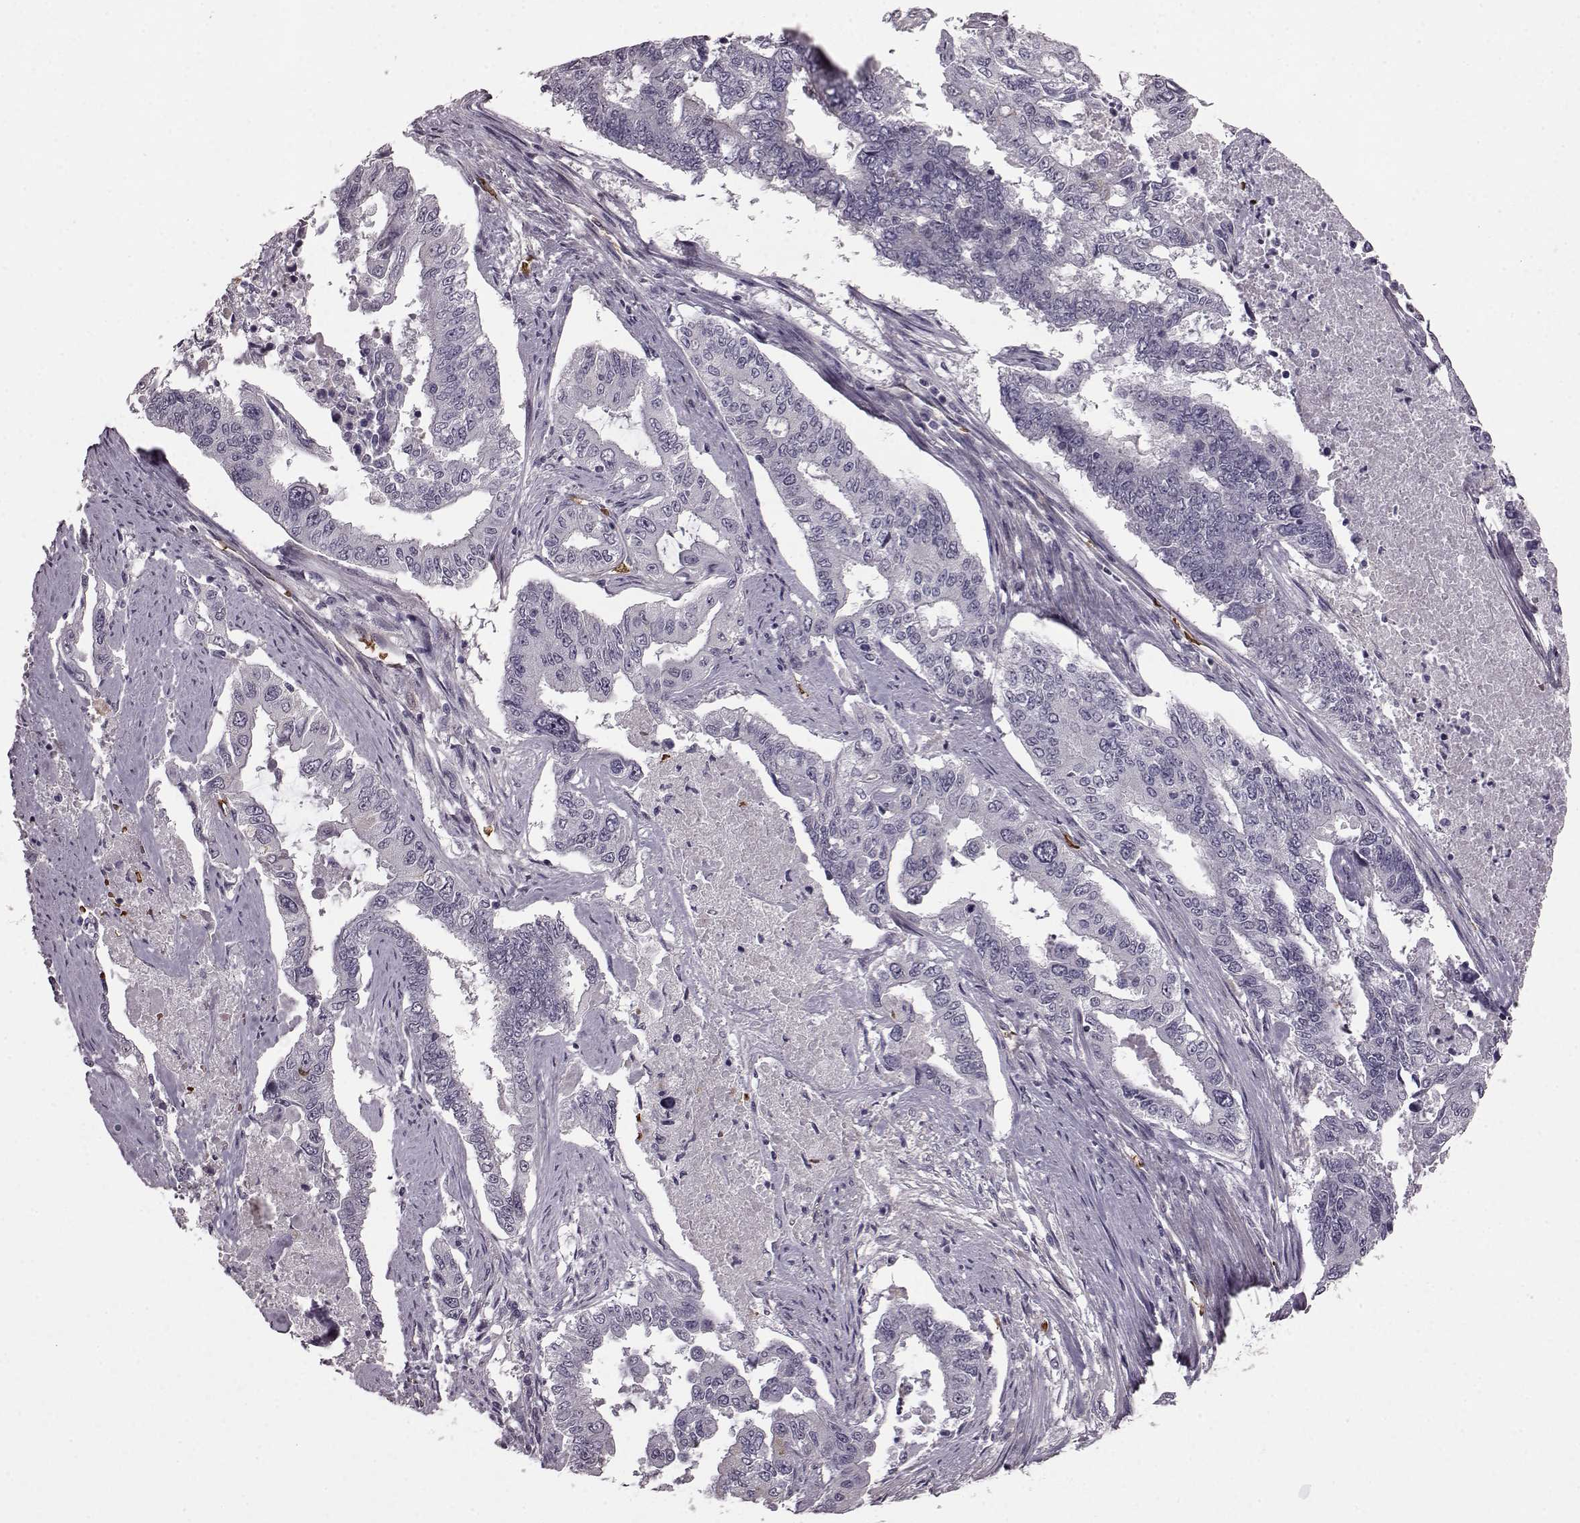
{"staining": {"intensity": "negative", "quantity": "none", "location": "none"}, "tissue": "endometrial cancer", "cell_type": "Tumor cells", "image_type": "cancer", "snomed": [{"axis": "morphology", "description": "Adenocarcinoma, NOS"}, {"axis": "topography", "description": "Uterus"}], "caption": "High magnification brightfield microscopy of endometrial cancer stained with DAB (3,3'-diaminobenzidine) (brown) and counterstained with hematoxylin (blue): tumor cells show no significant staining. (Brightfield microscopy of DAB immunohistochemistry (IHC) at high magnification).", "gene": "PROP1", "patient": {"sex": "female", "age": 59}}